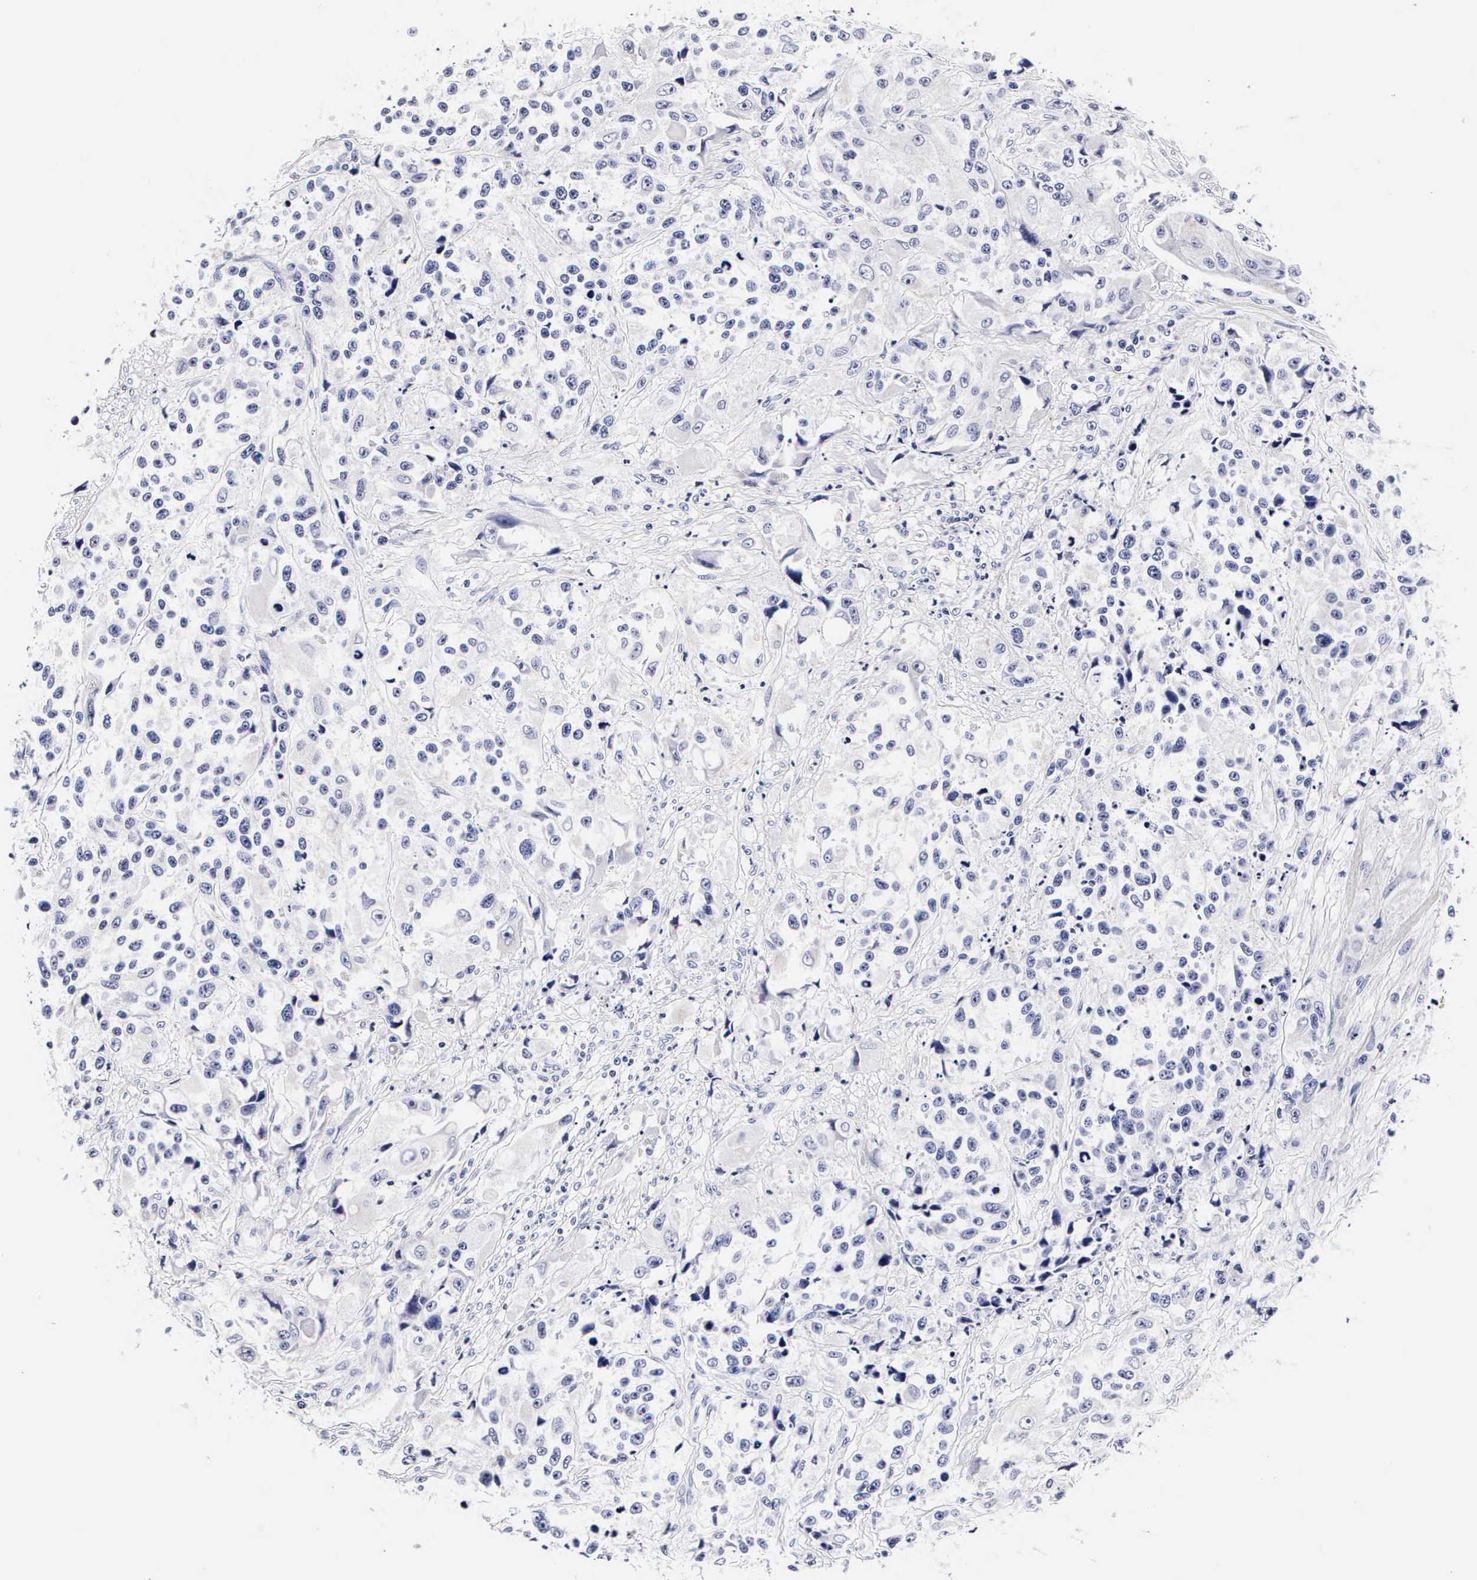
{"staining": {"intensity": "negative", "quantity": "none", "location": "none"}, "tissue": "urothelial cancer", "cell_type": "Tumor cells", "image_type": "cancer", "snomed": [{"axis": "morphology", "description": "Urothelial carcinoma, High grade"}, {"axis": "topography", "description": "Urinary bladder"}], "caption": "IHC of urothelial cancer exhibits no staining in tumor cells.", "gene": "RNASE6", "patient": {"sex": "female", "age": 81}}